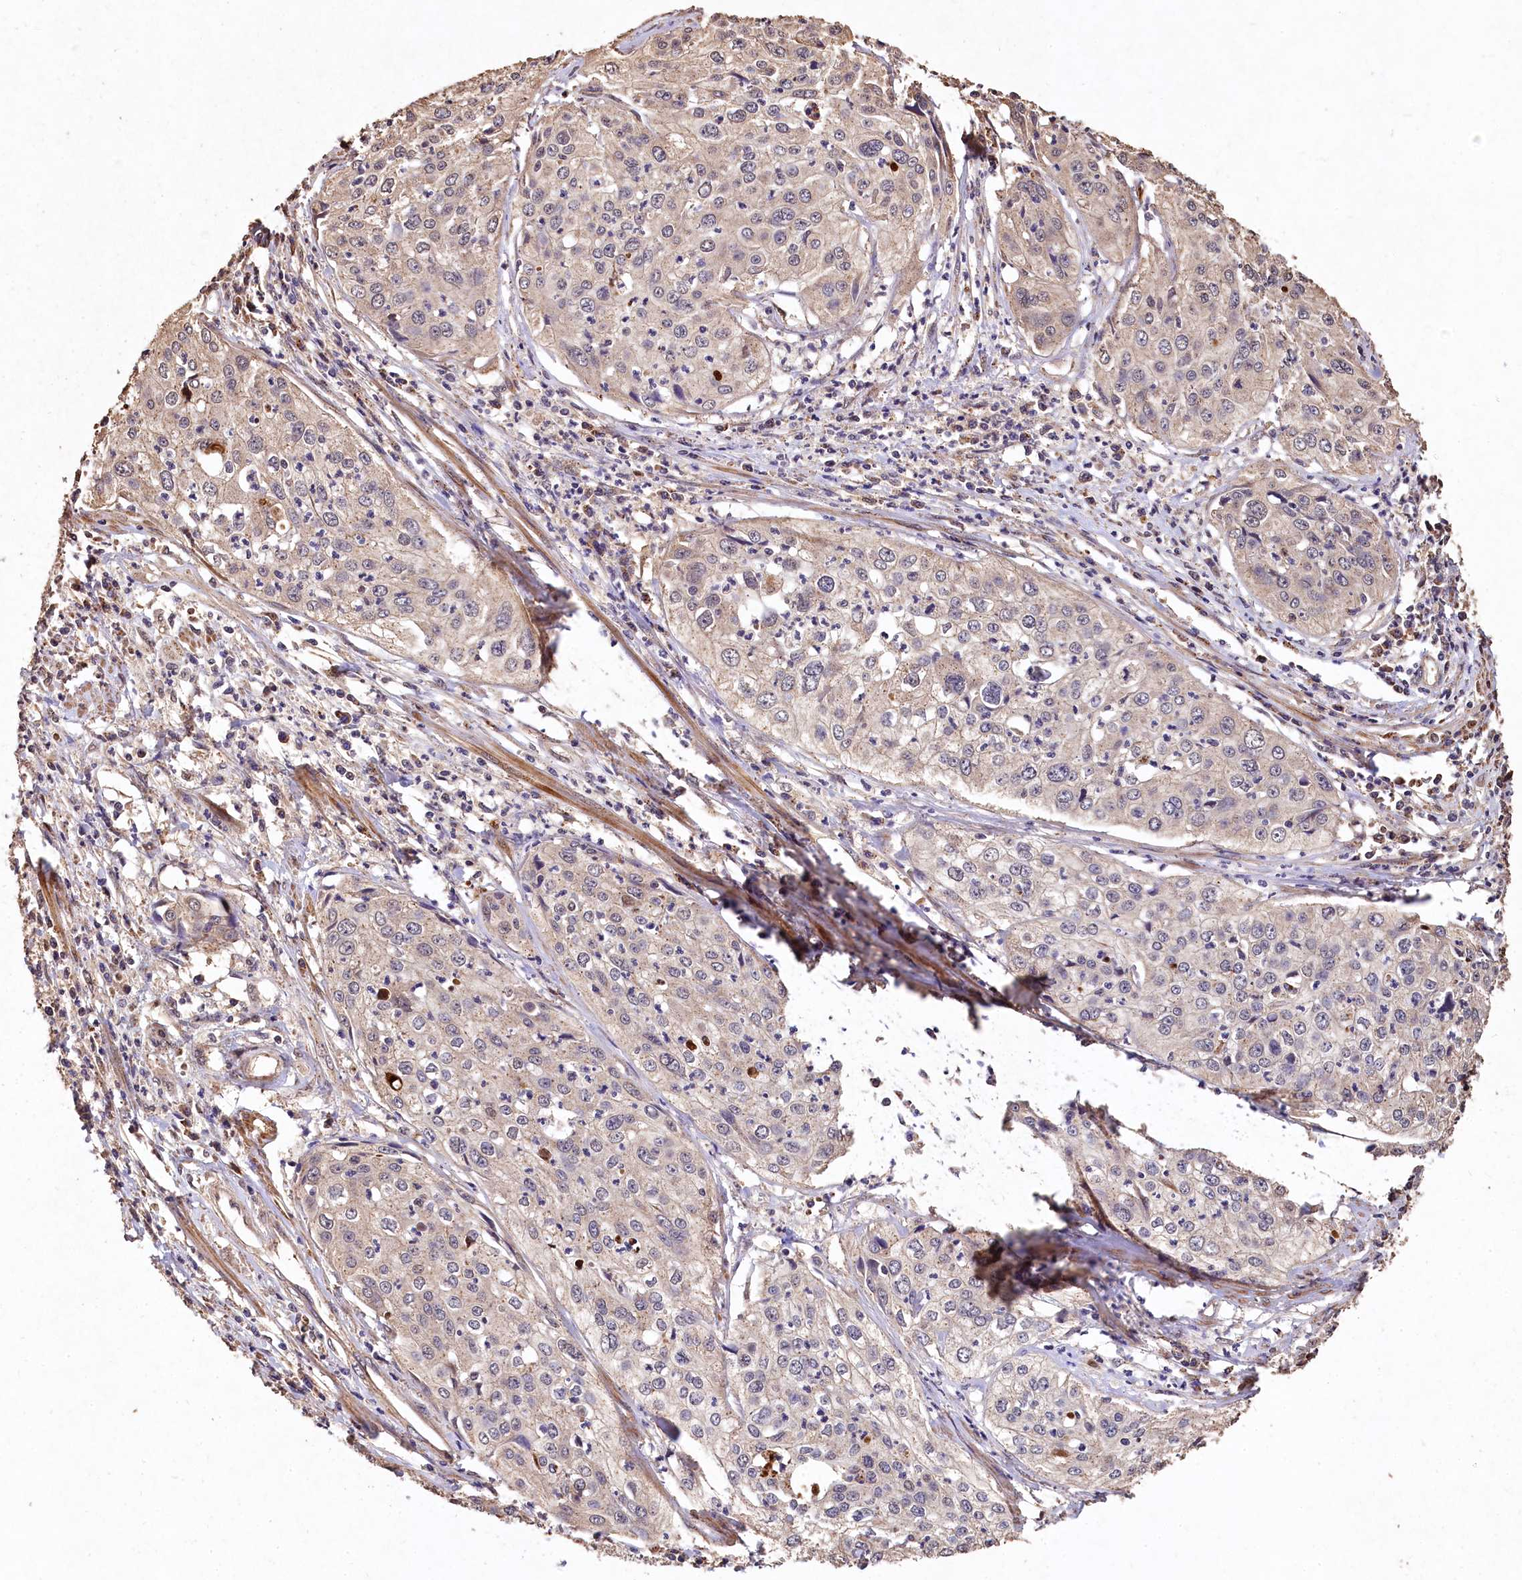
{"staining": {"intensity": "weak", "quantity": "<25%", "location": "cytoplasmic/membranous"}, "tissue": "cervical cancer", "cell_type": "Tumor cells", "image_type": "cancer", "snomed": [{"axis": "morphology", "description": "Squamous cell carcinoma, NOS"}, {"axis": "topography", "description": "Cervix"}], "caption": "Immunohistochemistry photomicrograph of neoplastic tissue: cervical cancer stained with DAB exhibits no significant protein staining in tumor cells.", "gene": "LSM4", "patient": {"sex": "female", "age": 31}}